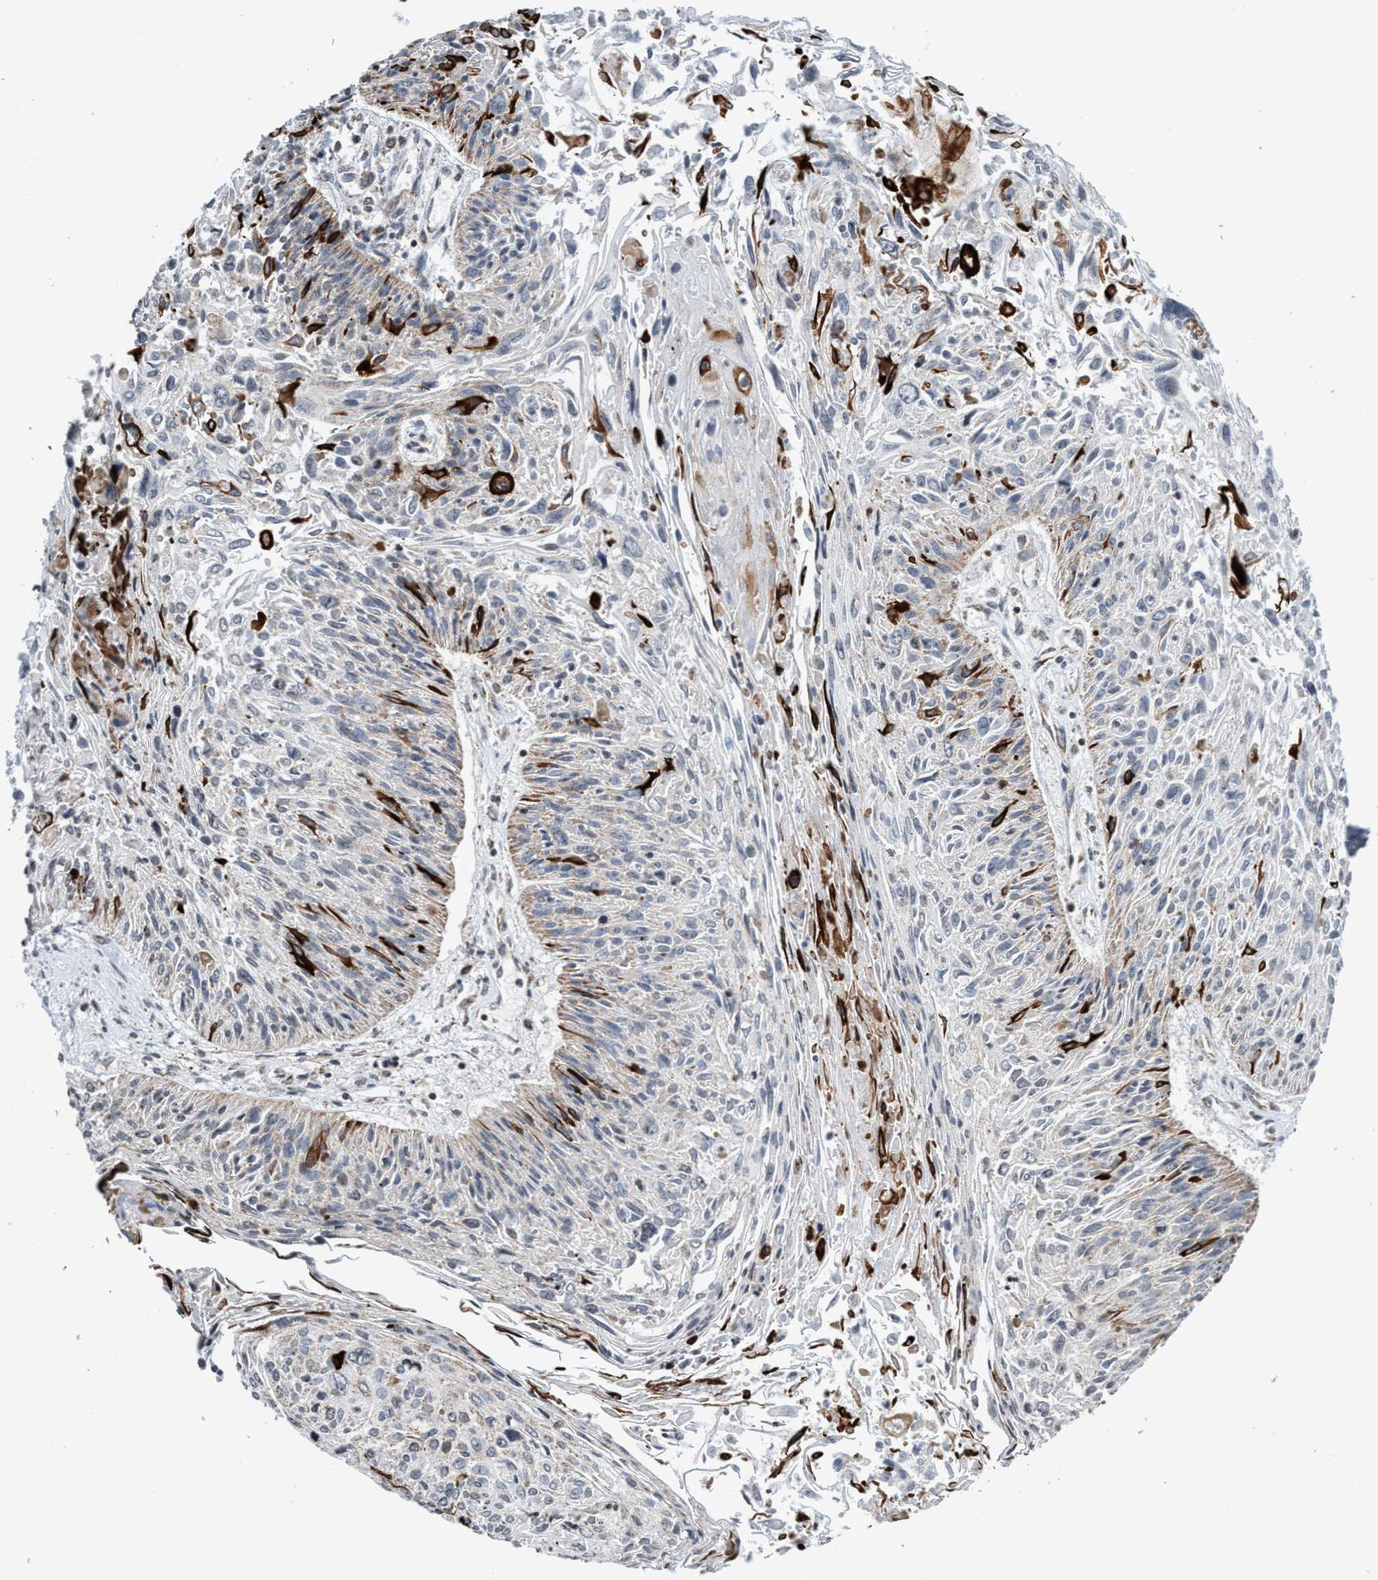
{"staining": {"intensity": "strong", "quantity": "<25%", "location": "cytoplasmic/membranous"}, "tissue": "cervical cancer", "cell_type": "Tumor cells", "image_type": "cancer", "snomed": [{"axis": "morphology", "description": "Squamous cell carcinoma, NOS"}, {"axis": "topography", "description": "Cervix"}], "caption": "High-power microscopy captured an immunohistochemistry (IHC) image of cervical cancer (squamous cell carcinoma), revealing strong cytoplasmic/membranous expression in approximately <25% of tumor cells. The staining is performed using DAB brown chromogen to label protein expression. The nuclei are counter-stained blue using hematoxylin.", "gene": "AGAP2", "patient": {"sex": "female", "age": 51}}